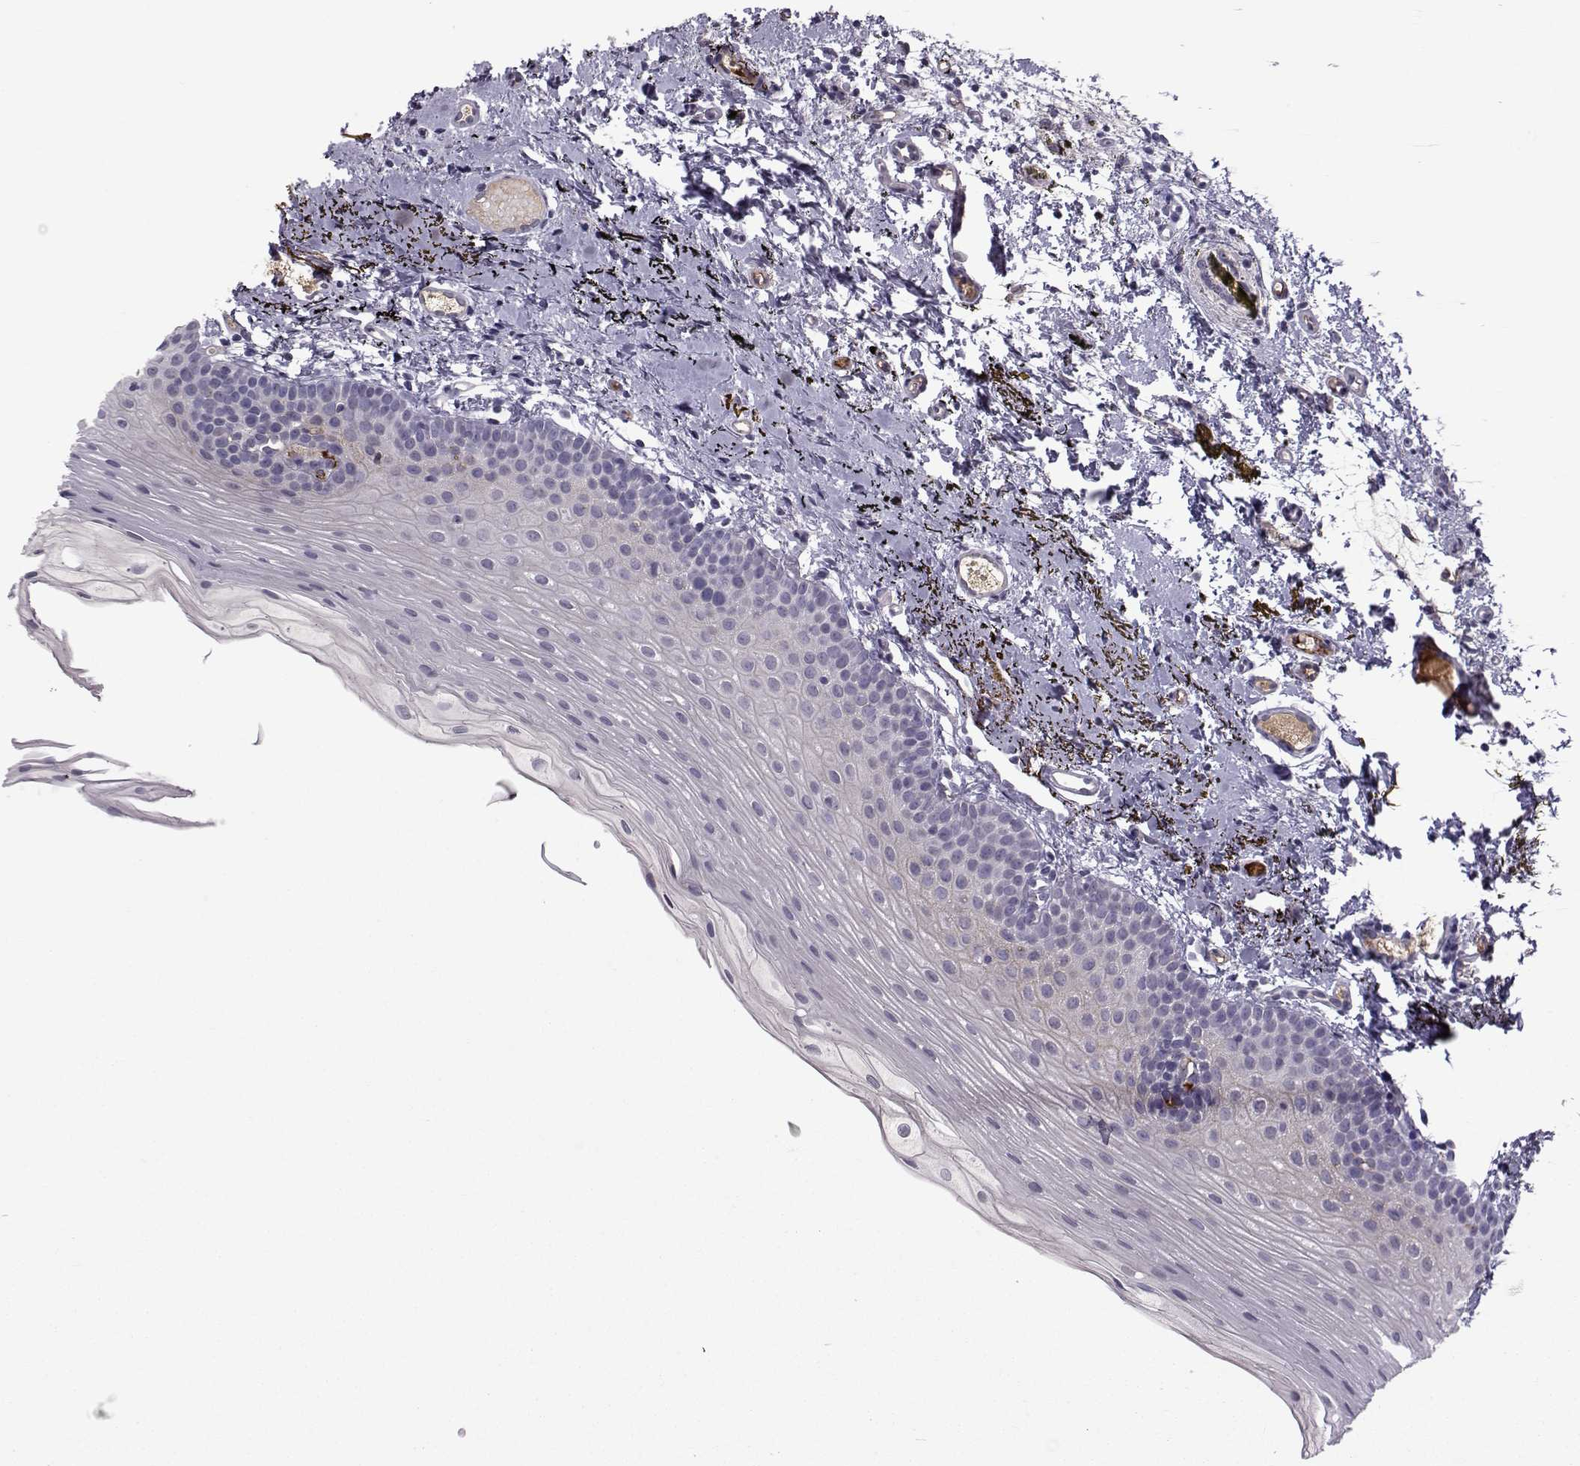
{"staining": {"intensity": "negative", "quantity": "none", "location": "none"}, "tissue": "oral mucosa", "cell_type": "Squamous epithelial cells", "image_type": "normal", "snomed": [{"axis": "morphology", "description": "Normal tissue, NOS"}, {"axis": "topography", "description": "Oral tissue"}], "caption": "IHC photomicrograph of normal human oral mucosa stained for a protein (brown), which displays no expression in squamous epithelial cells.", "gene": "TNFRSF11B", "patient": {"sex": "female", "age": 57}}